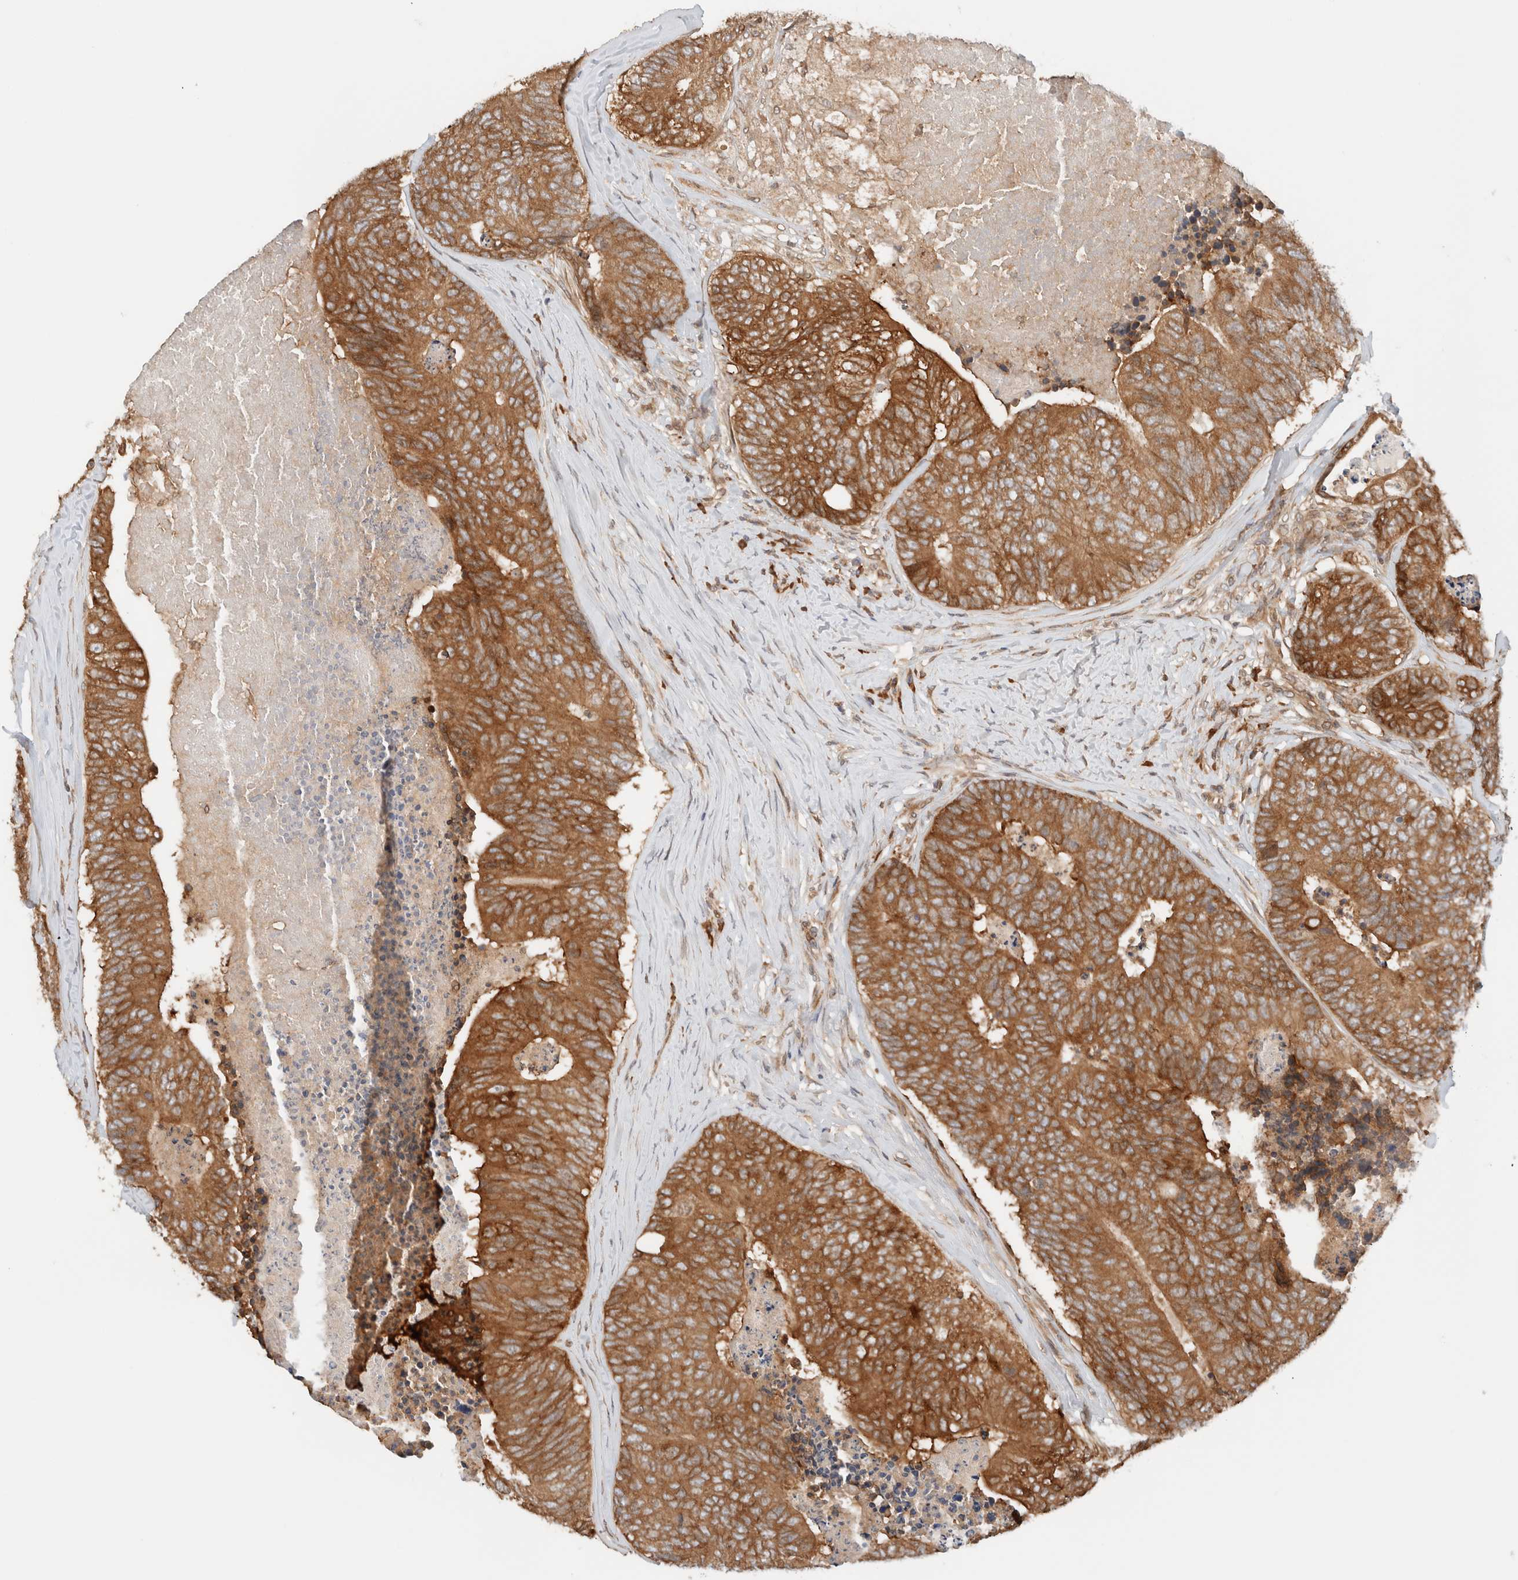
{"staining": {"intensity": "moderate", "quantity": ">75%", "location": "cytoplasmic/membranous"}, "tissue": "colorectal cancer", "cell_type": "Tumor cells", "image_type": "cancer", "snomed": [{"axis": "morphology", "description": "Adenocarcinoma, NOS"}, {"axis": "topography", "description": "Colon"}], "caption": "This histopathology image shows immunohistochemistry staining of human colorectal cancer (adenocarcinoma), with medium moderate cytoplasmic/membranous positivity in approximately >75% of tumor cells.", "gene": "ARFGEF2", "patient": {"sex": "female", "age": 67}}